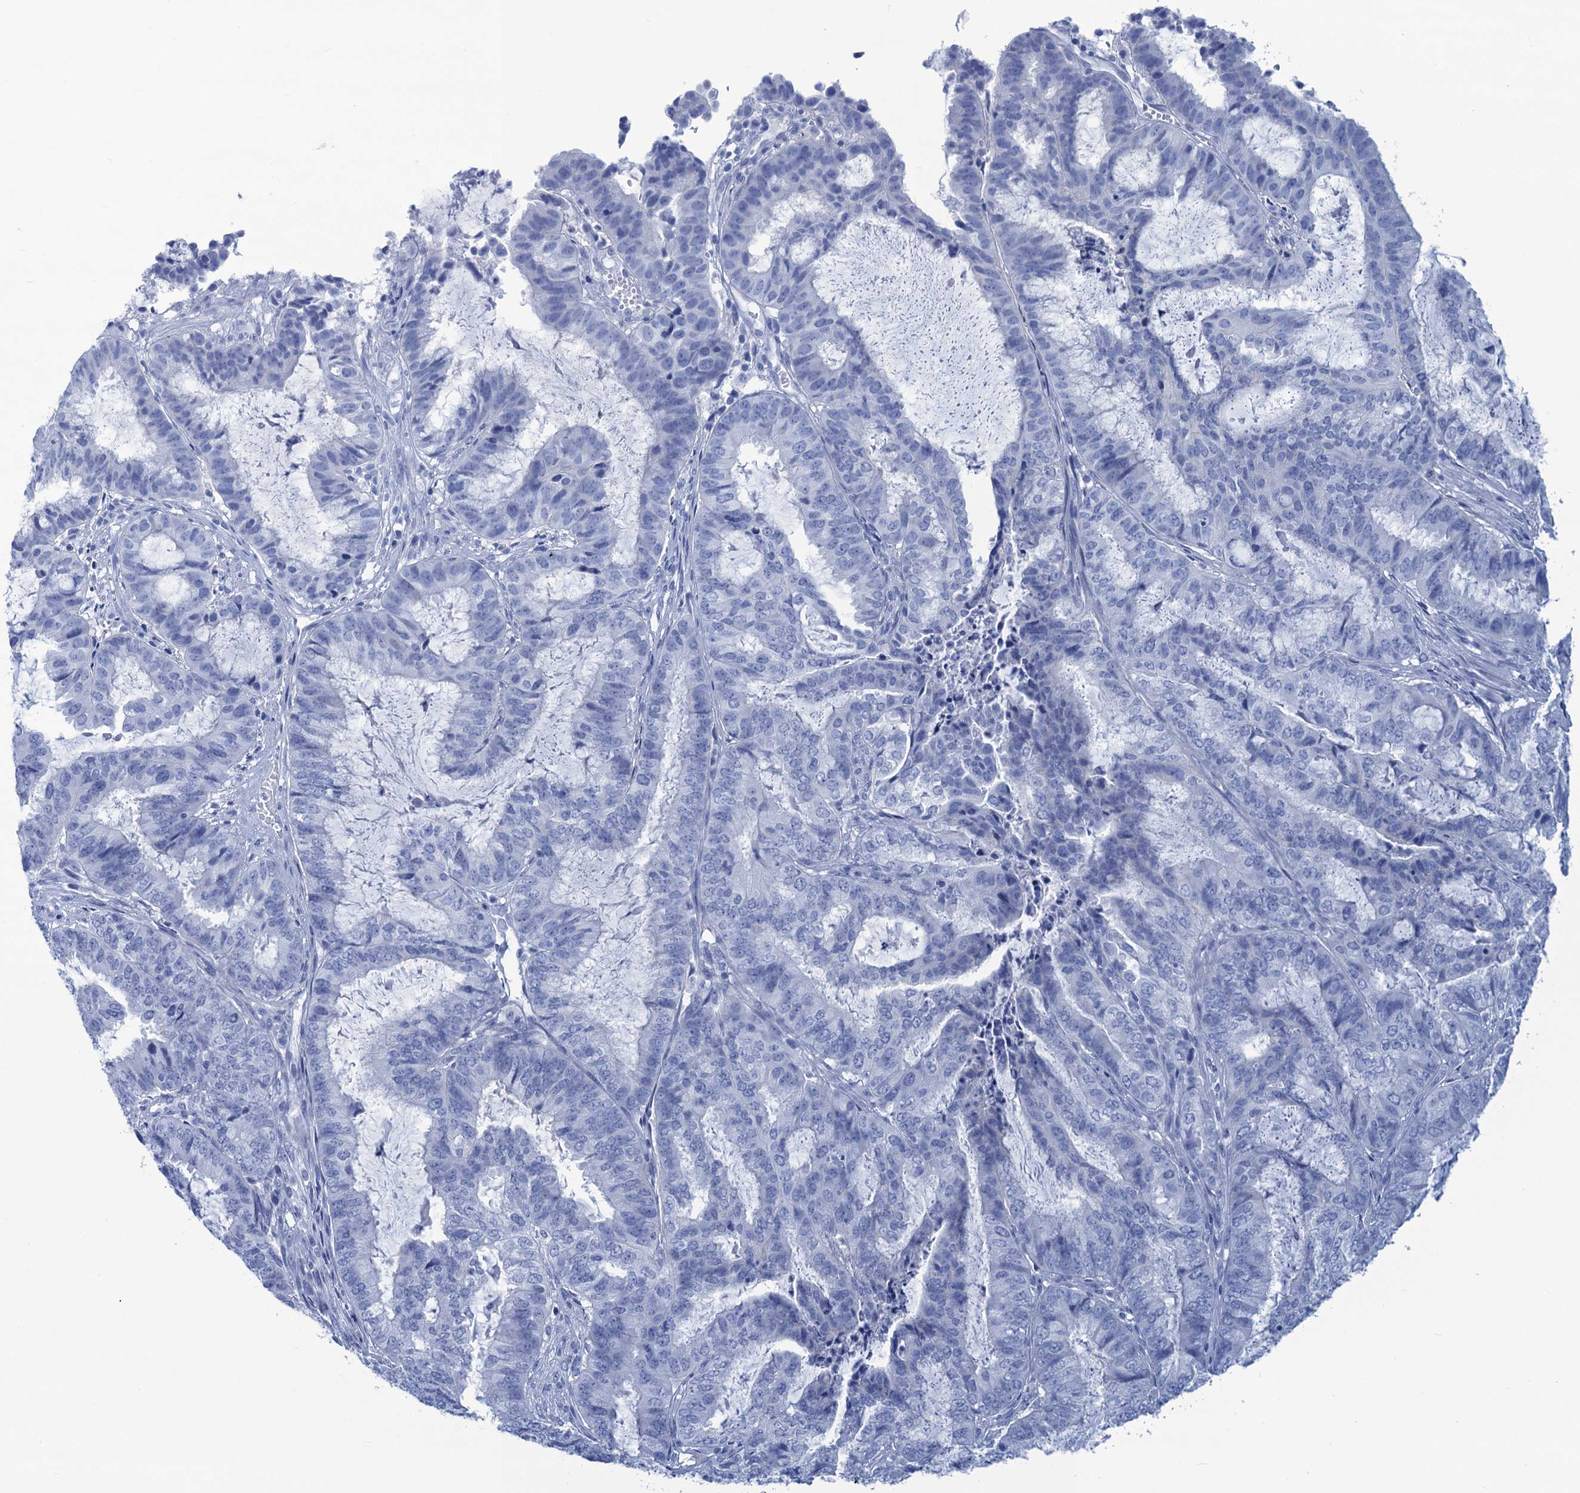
{"staining": {"intensity": "negative", "quantity": "none", "location": "none"}, "tissue": "endometrial cancer", "cell_type": "Tumor cells", "image_type": "cancer", "snomed": [{"axis": "morphology", "description": "Adenocarcinoma, NOS"}, {"axis": "topography", "description": "Endometrium"}], "caption": "This histopathology image is of adenocarcinoma (endometrial) stained with IHC to label a protein in brown with the nuclei are counter-stained blue. There is no positivity in tumor cells.", "gene": "CABYR", "patient": {"sex": "female", "age": 51}}